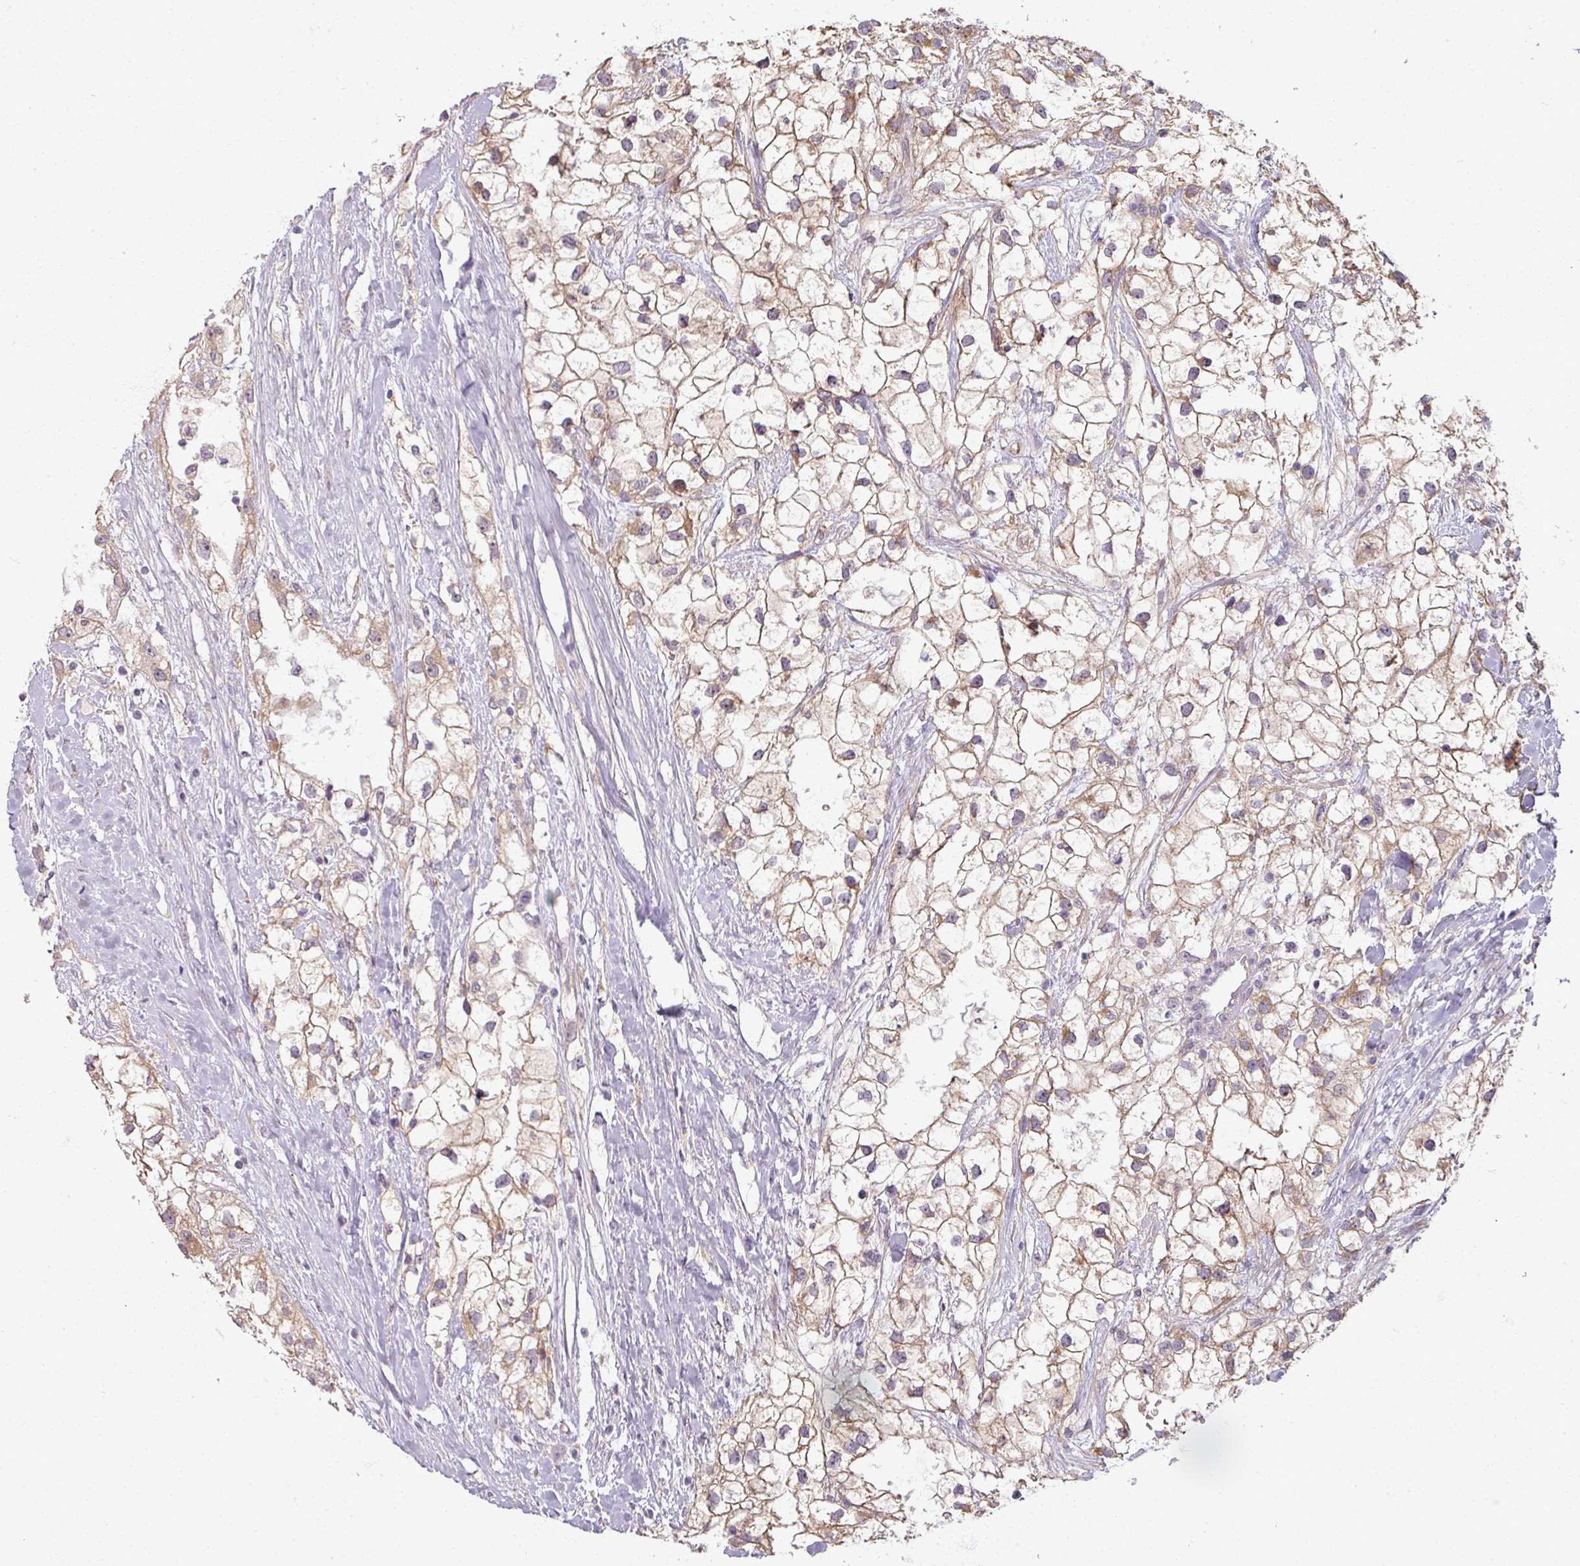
{"staining": {"intensity": "moderate", "quantity": ">75%", "location": "cytoplasmic/membranous"}, "tissue": "renal cancer", "cell_type": "Tumor cells", "image_type": "cancer", "snomed": [{"axis": "morphology", "description": "Adenocarcinoma, NOS"}, {"axis": "topography", "description": "Kidney"}], "caption": "Immunohistochemistry image of neoplastic tissue: human renal cancer stained using IHC shows medium levels of moderate protein expression localized specifically in the cytoplasmic/membranous of tumor cells, appearing as a cytoplasmic/membranous brown color.", "gene": "MYMK", "patient": {"sex": "male", "age": 59}}